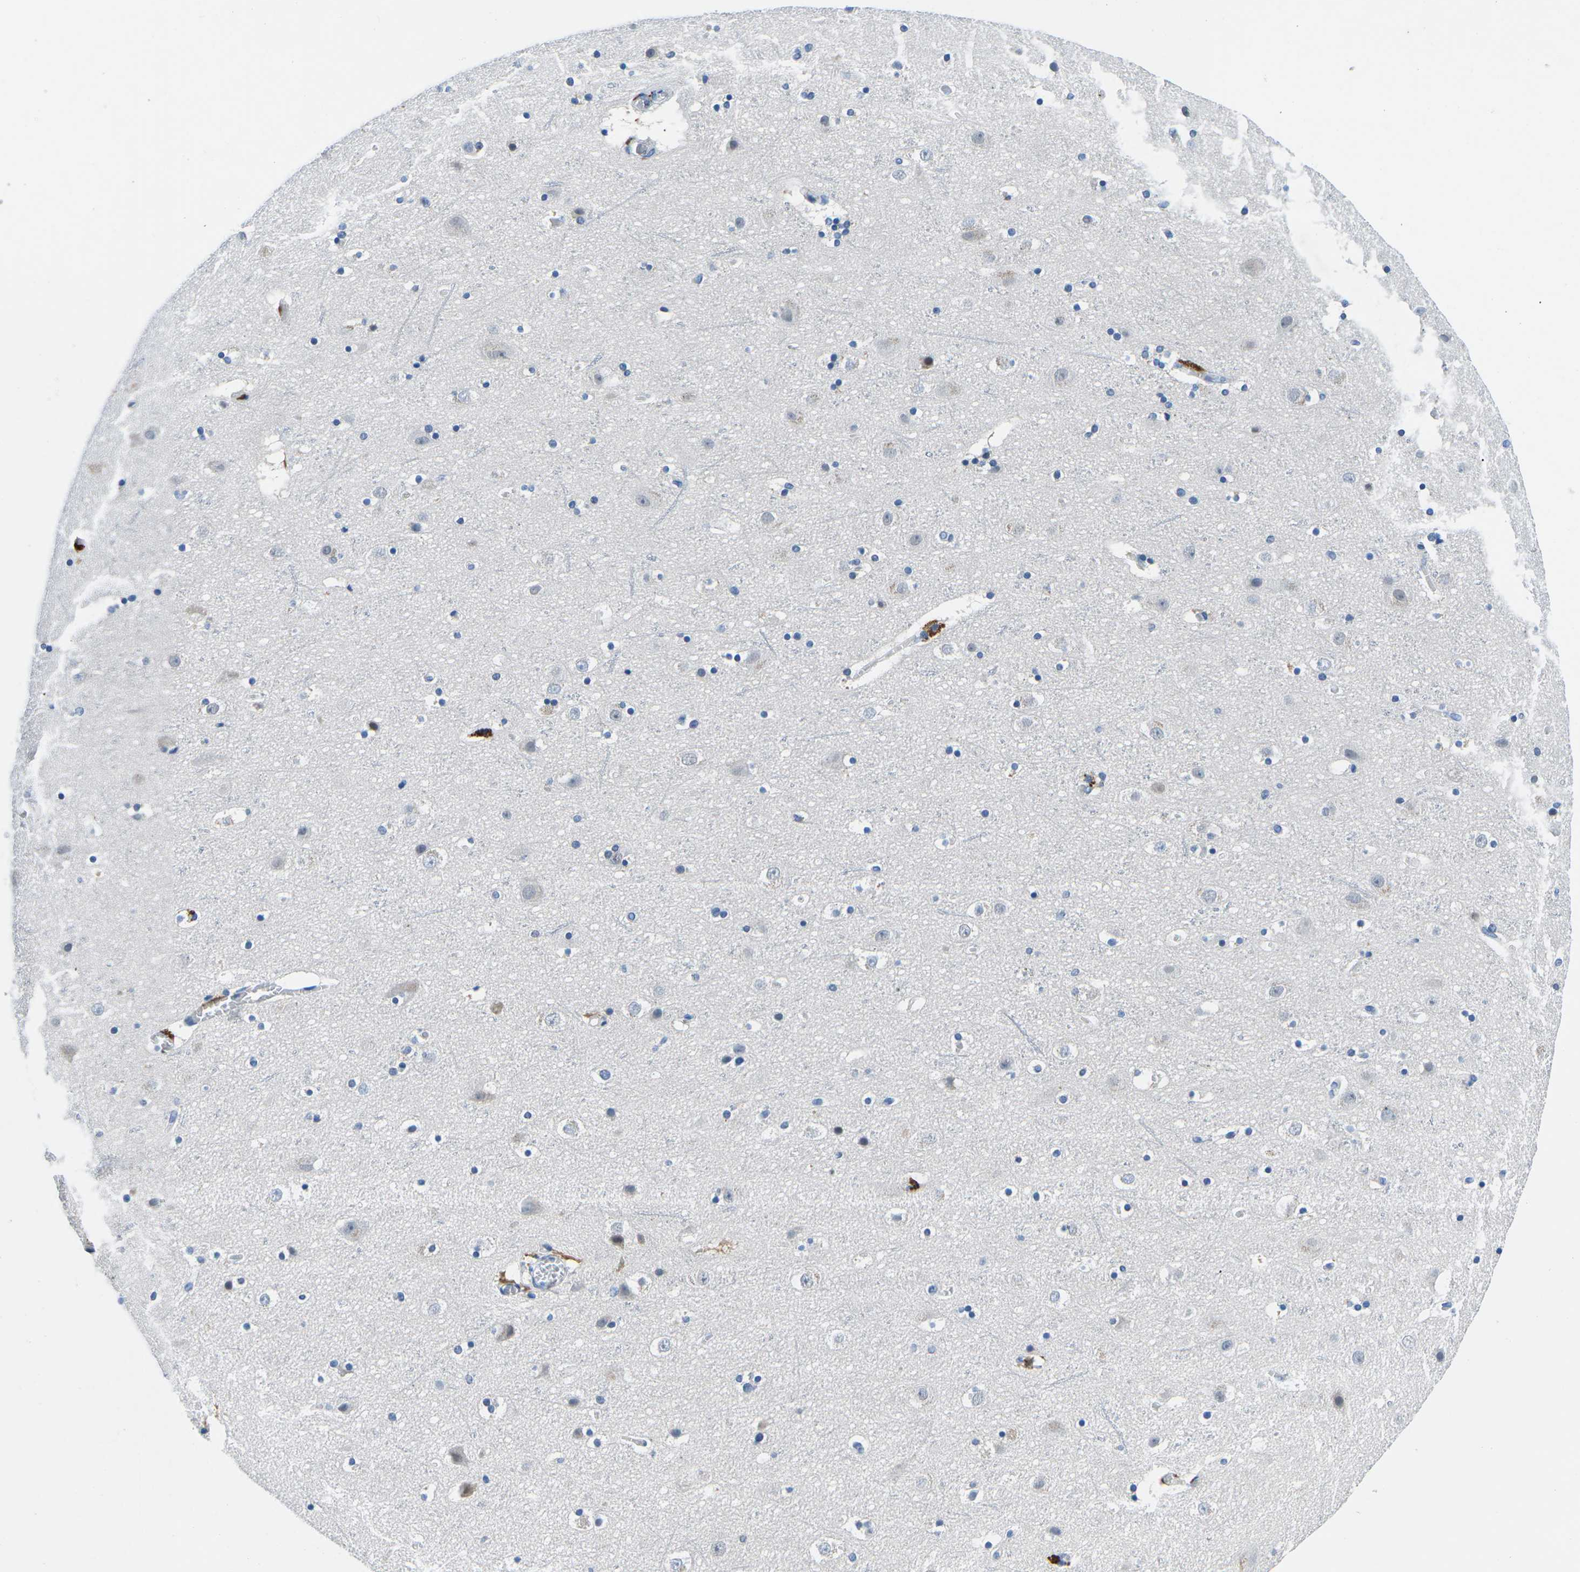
{"staining": {"intensity": "negative", "quantity": "none", "location": "none"}, "tissue": "cerebral cortex", "cell_type": "Endothelial cells", "image_type": "normal", "snomed": [{"axis": "morphology", "description": "Normal tissue, NOS"}, {"axis": "topography", "description": "Cerebral cortex"}], "caption": "Immunohistochemistry (IHC) histopathology image of normal human cerebral cortex stained for a protein (brown), which displays no positivity in endothelial cells.", "gene": "TM6SF1", "patient": {"sex": "male", "age": 45}}